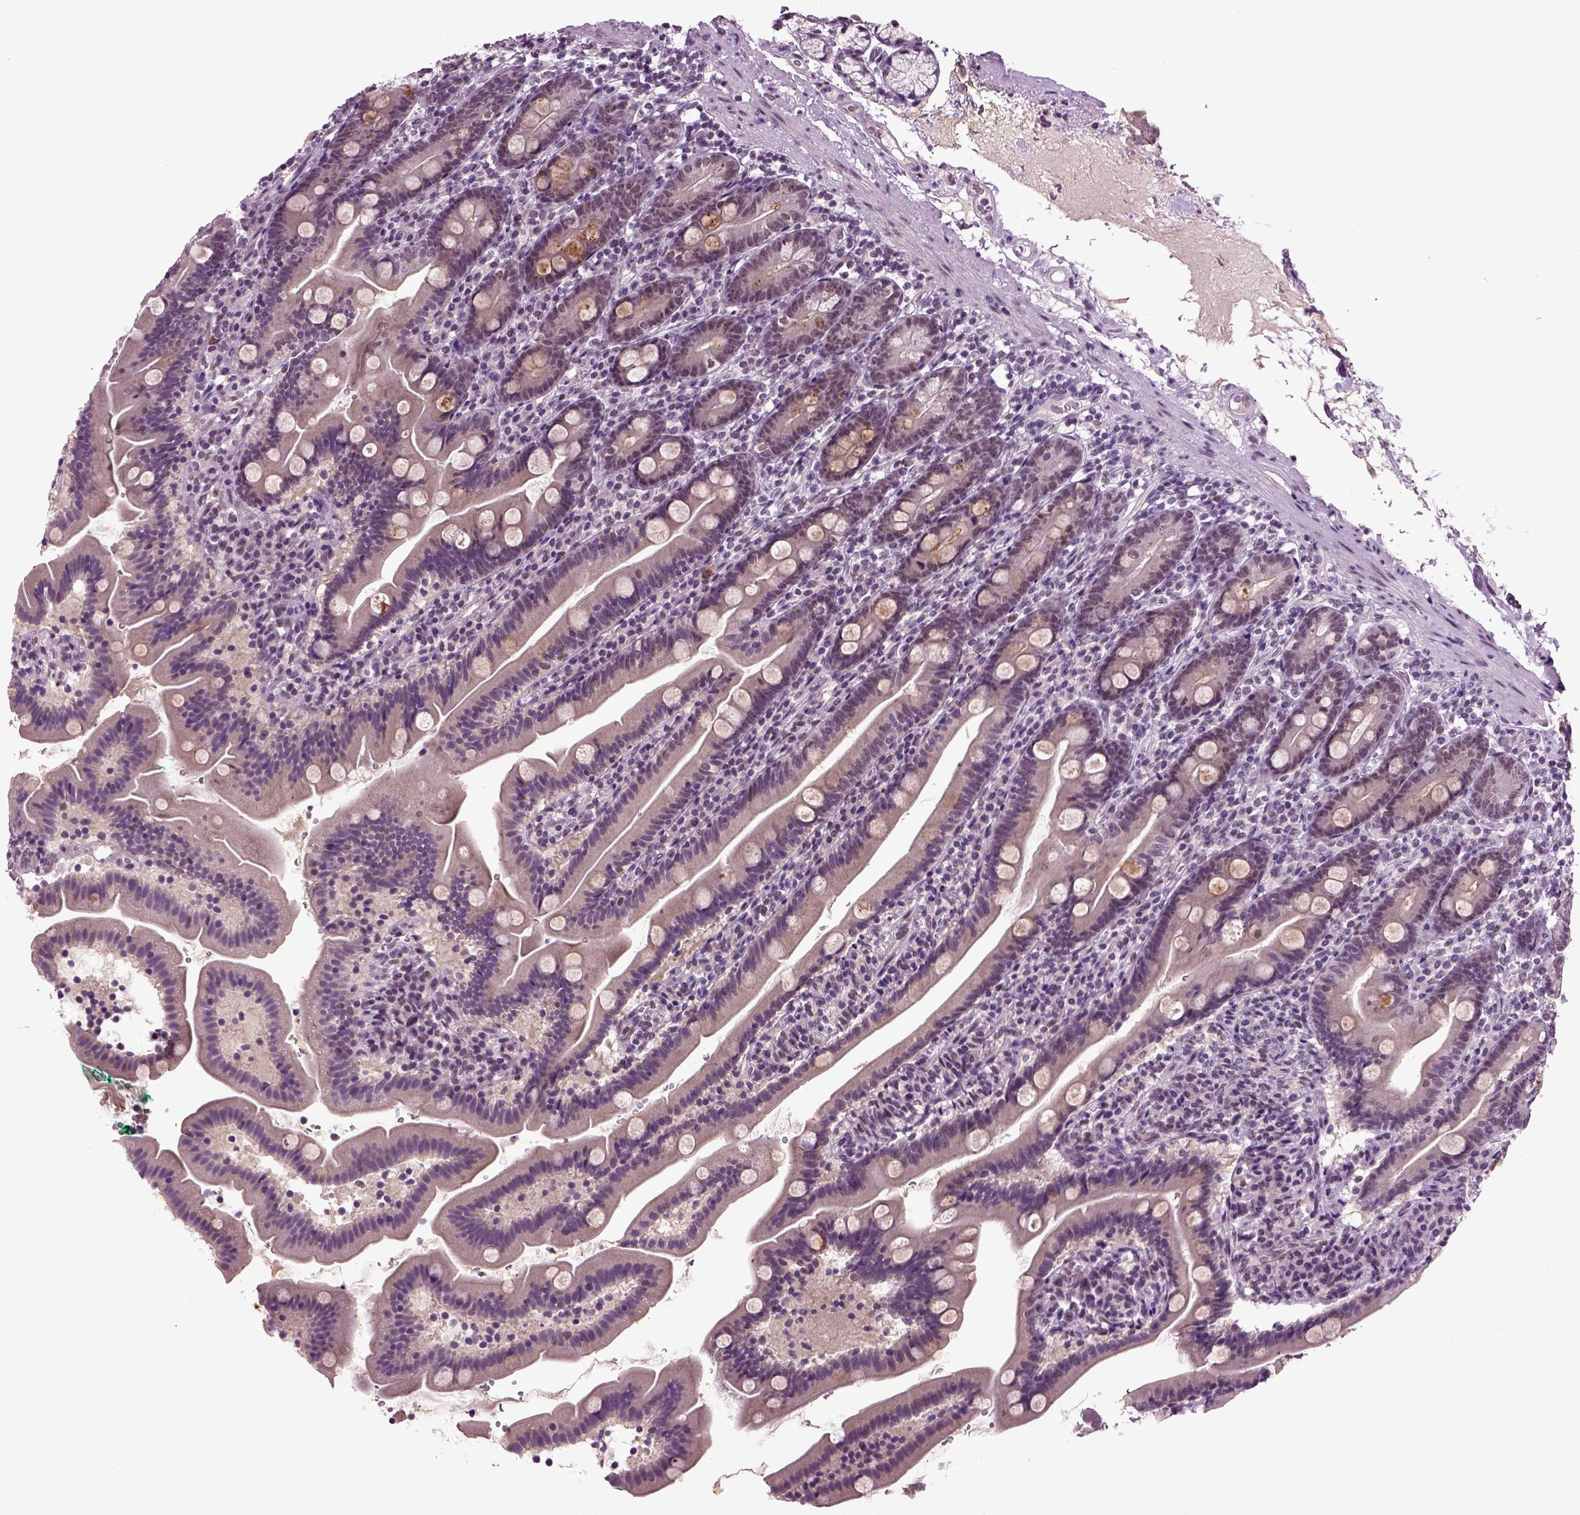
{"staining": {"intensity": "weak", "quantity": ">75%", "location": "cytoplasmic/membranous"}, "tissue": "duodenum", "cell_type": "Glandular cells", "image_type": "normal", "snomed": [{"axis": "morphology", "description": "Normal tissue, NOS"}, {"axis": "topography", "description": "Duodenum"}], "caption": "Immunohistochemistry (IHC) of benign human duodenum demonstrates low levels of weak cytoplasmic/membranous expression in about >75% of glandular cells. Nuclei are stained in blue.", "gene": "RCOR3", "patient": {"sex": "female", "age": 67}}